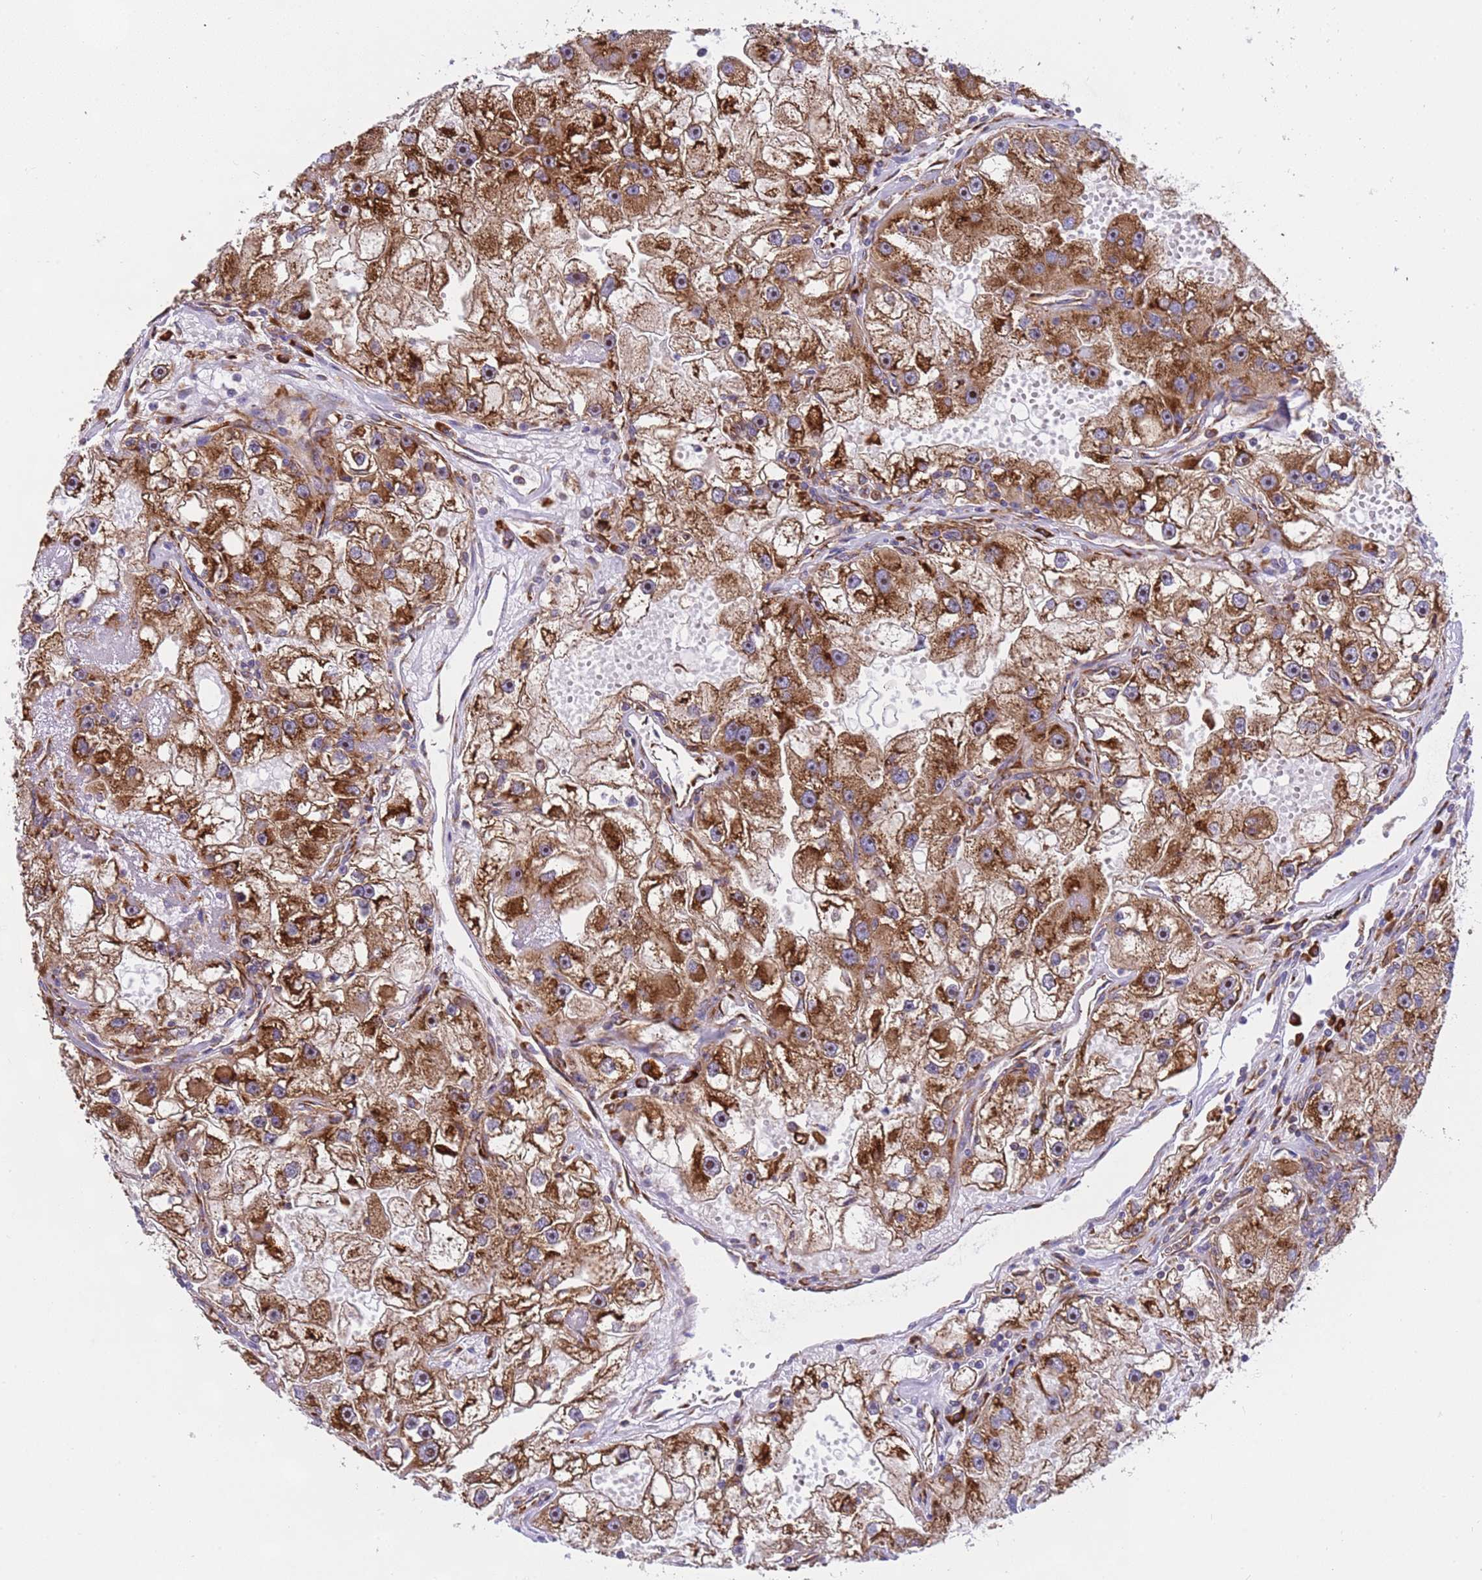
{"staining": {"intensity": "strong", "quantity": ">75%", "location": "cytoplasmic/membranous,nuclear"}, "tissue": "renal cancer", "cell_type": "Tumor cells", "image_type": "cancer", "snomed": [{"axis": "morphology", "description": "Adenocarcinoma, NOS"}, {"axis": "topography", "description": "Kidney"}], "caption": "Immunohistochemistry (DAB) staining of human renal cancer exhibits strong cytoplasmic/membranous and nuclear protein expression in about >75% of tumor cells. (Brightfield microscopy of DAB IHC at high magnification).", "gene": "RPL36", "patient": {"sex": "male", "age": 63}}